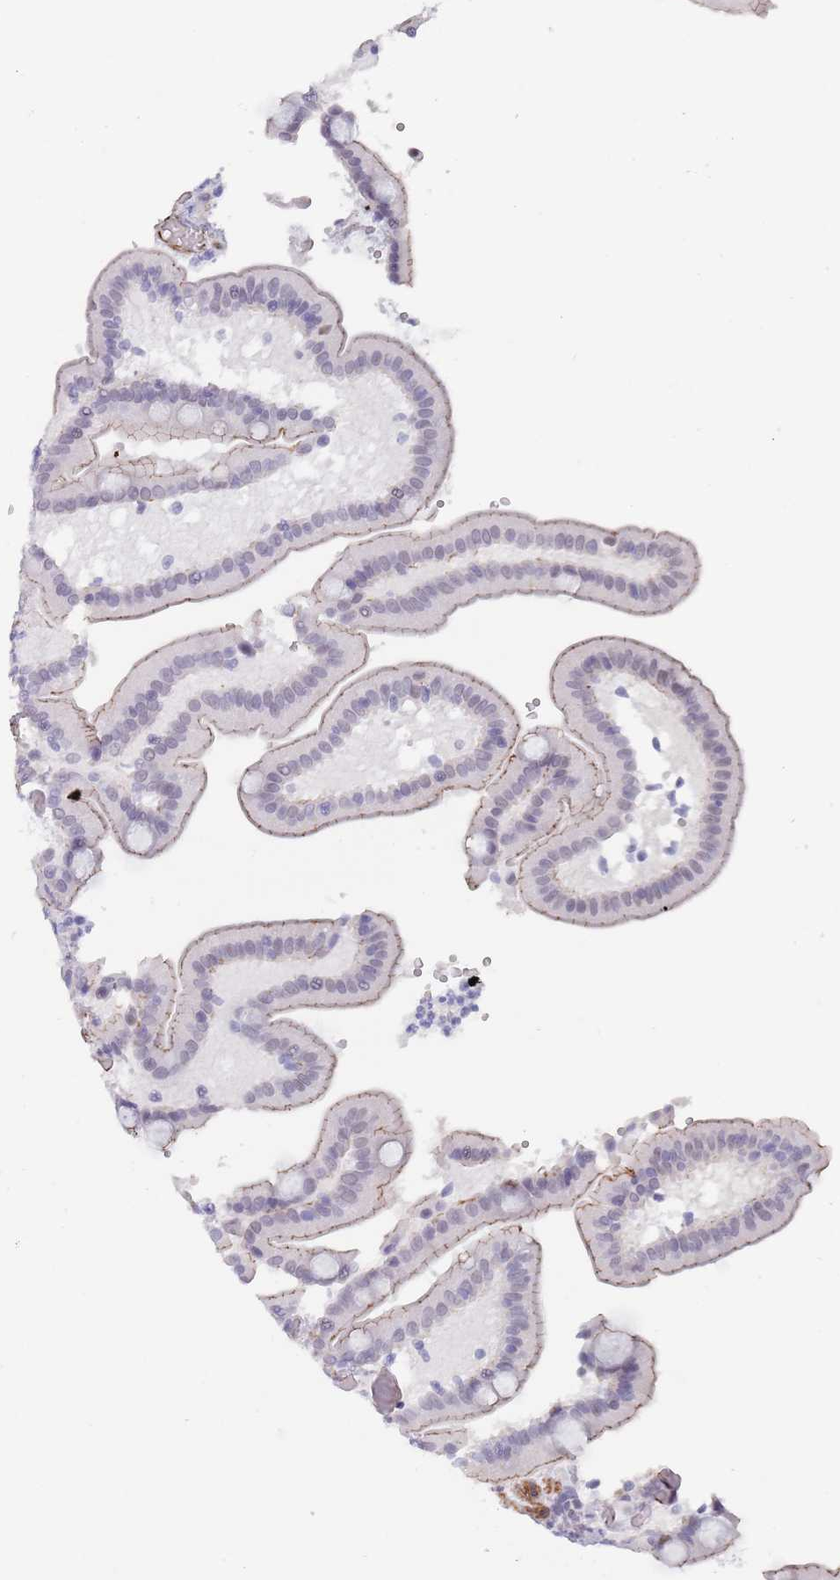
{"staining": {"intensity": "weak", "quantity": "<25%", "location": "cytoplasmic/membranous"}, "tissue": "duodenum", "cell_type": "Glandular cells", "image_type": "normal", "snomed": [{"axis": "morphology", "description": "Normal tissue, NOS"}, {"axis": "topography", "description": "Duodenum"}], "caption": "There is no significant staining in glandular cells of duodenum. (Brightfield microscopy of DAB immunohistochemistry (IHC) at high magnification).", "gene": "OR5A2", "patient": {"sex": "female", "age": 62}}